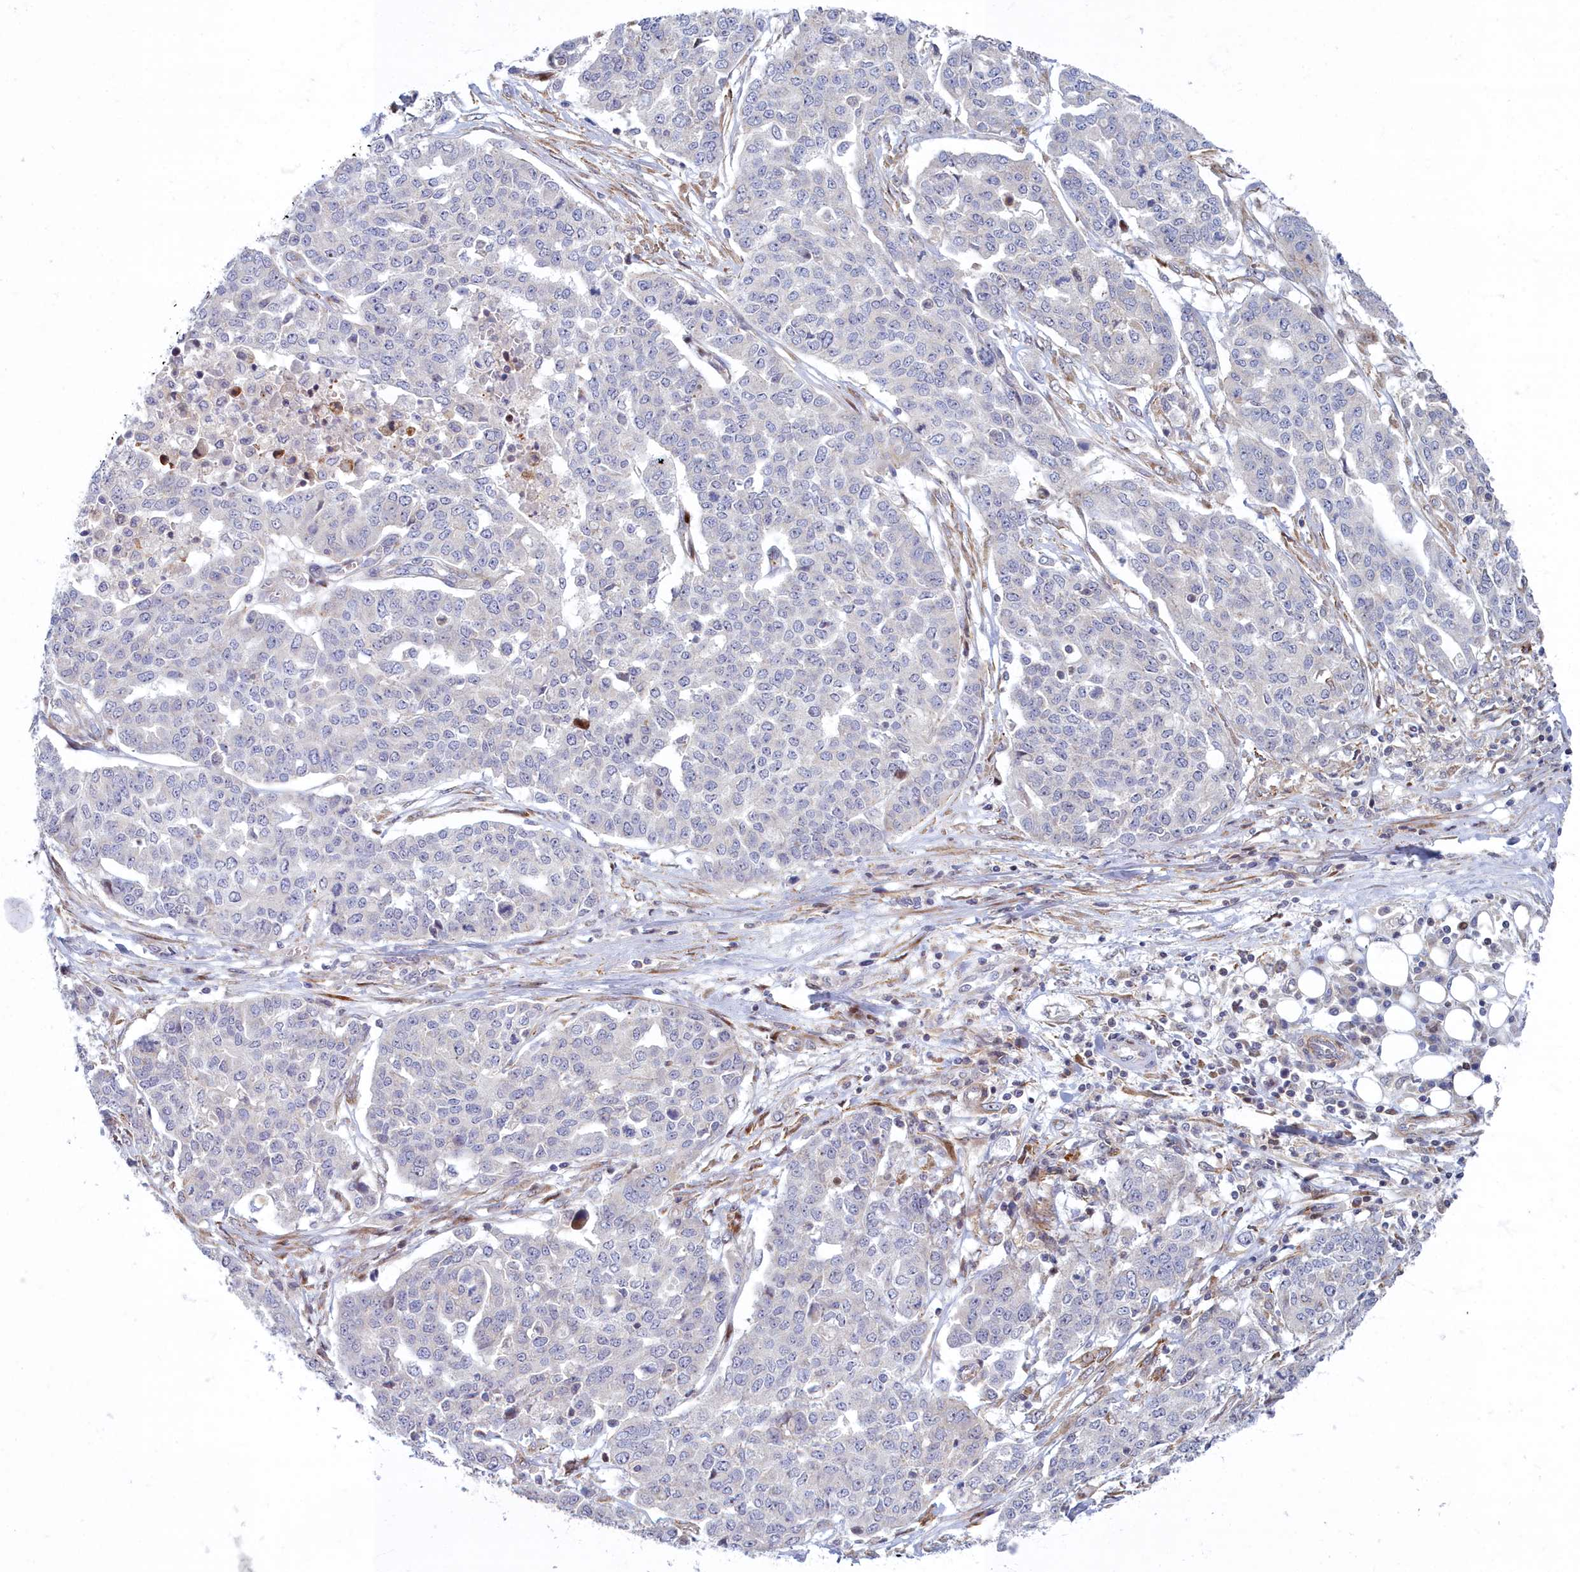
{"staining": {"intensity": "negative", "quantity": "none", "location": "none"}, "tissue": "ovarian cancer", "cell_type": "Tumor cells", "image_type": "cancer", "snomed": [{"axis": "morphology", "description": "Cystadenocarcinoma, serous, NOS"}, {"axis": "topography", "description": "Soft tissue"}, {"axis": "topography", "description": "Ovary"}], "caption": "Immunohistochemical staining of ovarian serous cystadenocarcinoma exhibits no significant positivity in tumor cells.", "gene": "C15orf40", "patient": {"sex": "female", "age": 57}}